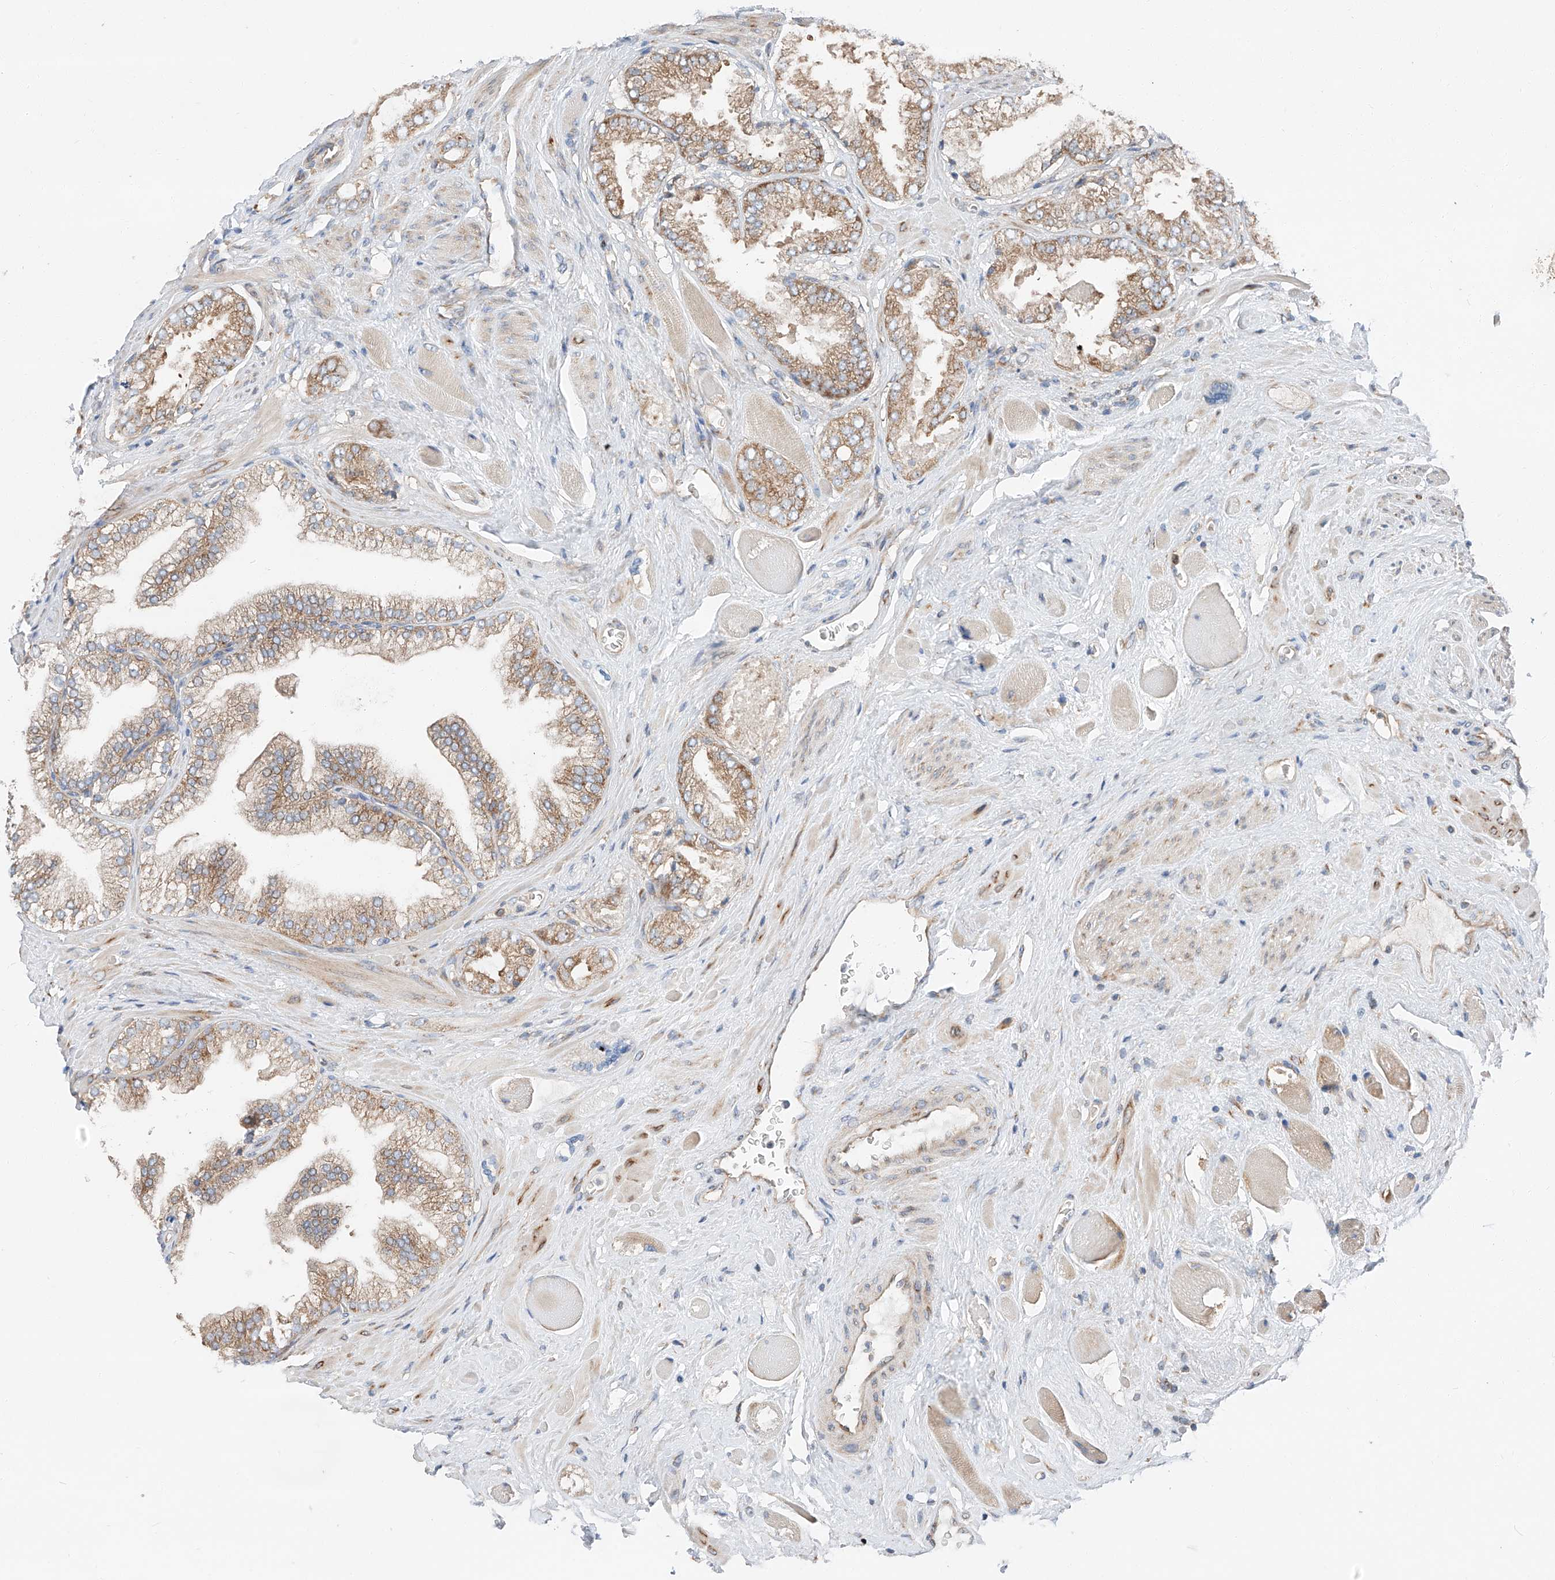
{"staining": {"intensity": "moderate", "quantity": "25%-75%", "location": "cytoplasmic/membranous"}, "tissue": "prostate cancer", "cell_type": "Tumor cells", "image_type": "cancer", "snomed": [{"axis": "morphology", "description": "Adenocarcinoma, High grade"}, {"axis": "topography", "description": "Prostate"}], "caption": "Approximately 25%-75% of tumor cells in human prostate high-grade adenocarcinoma exhibit moderate cytoplasmic/membranous protein positivity as visualized by brown immunohistochemical staining.", "gene": "ZC3H15", "patient": {"sex": "male", "age": 58}}